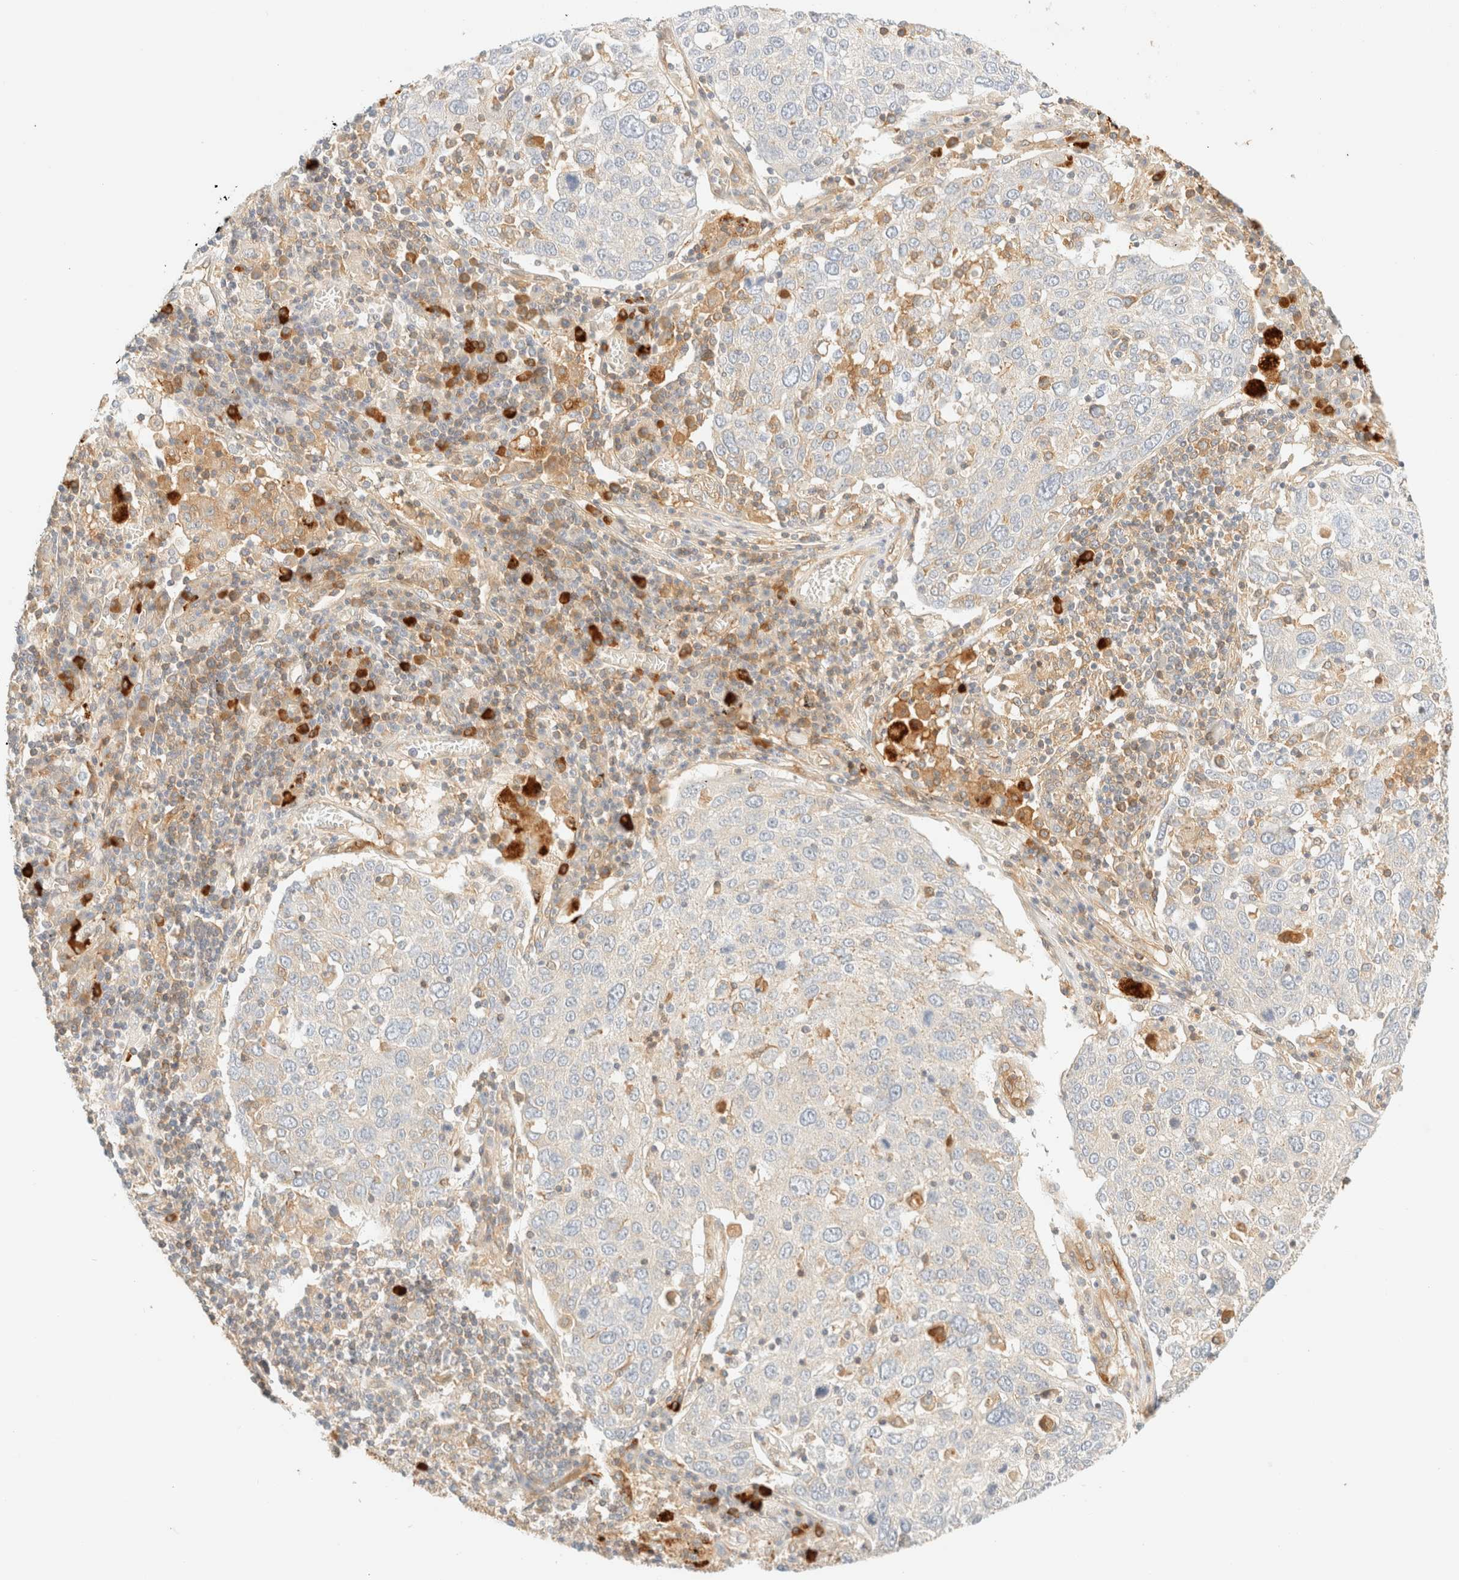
{"staining": {"intensity": "negative", "quantity": "none", "location": "none"}, "tissue": "lung cancer", "cell_type": "Tumor cells", "image_type": "cancer", "snomed": [{"axis": "morphology", "description": "Squamous cell carcinoma, NOS"}, {"axis": "topography", "description": "Lung"}], "caption": "Squamous cell carcinoma (lung) was stained to show a protein in brown. There is no significant staining in tumor cells.", "gene": "FHOD1", "patient": {"sex": "male", "age": 65}}